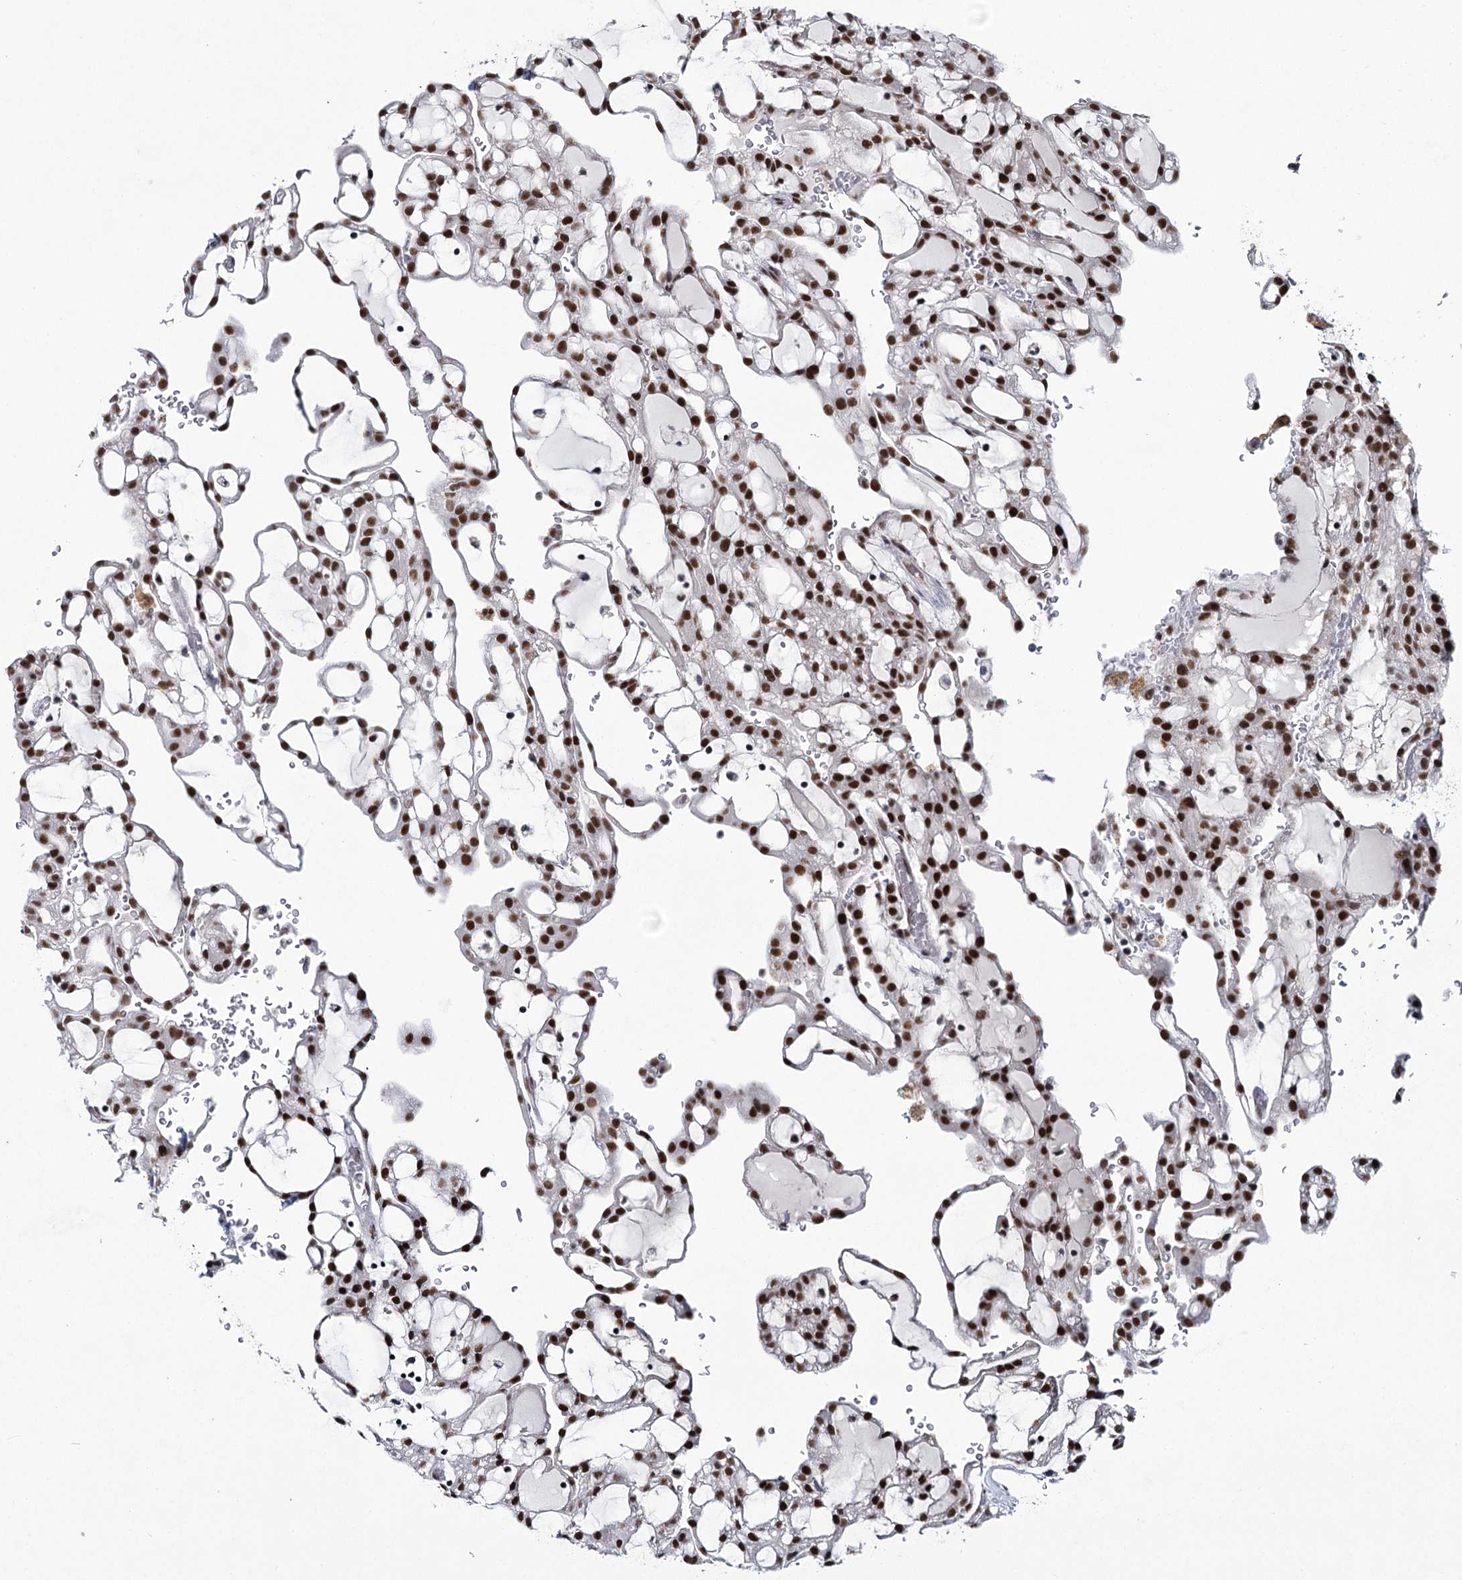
{"staining": {"intensity": "strong", "quantity": ">75%", "location": "nuclear"}, "tissue": "renal cancer", "cell_type": "Tumor cells", "image_type": "cancer", "snomed": [{"axis": "morphology", "description": "Adenocarcinoma, NOS"}, {"axis": "topography", "description": "Kidney"}], "caption": "A micrograph of adenocarcinoma (renal) stained for a protein exhibits strong nuclear brown staining in tumor cells. (DAB IHC, brown staining for protein, blue staining for nuclei).", "gene": "SCAF8", "patient": {"sex": "male", "age": 63}}